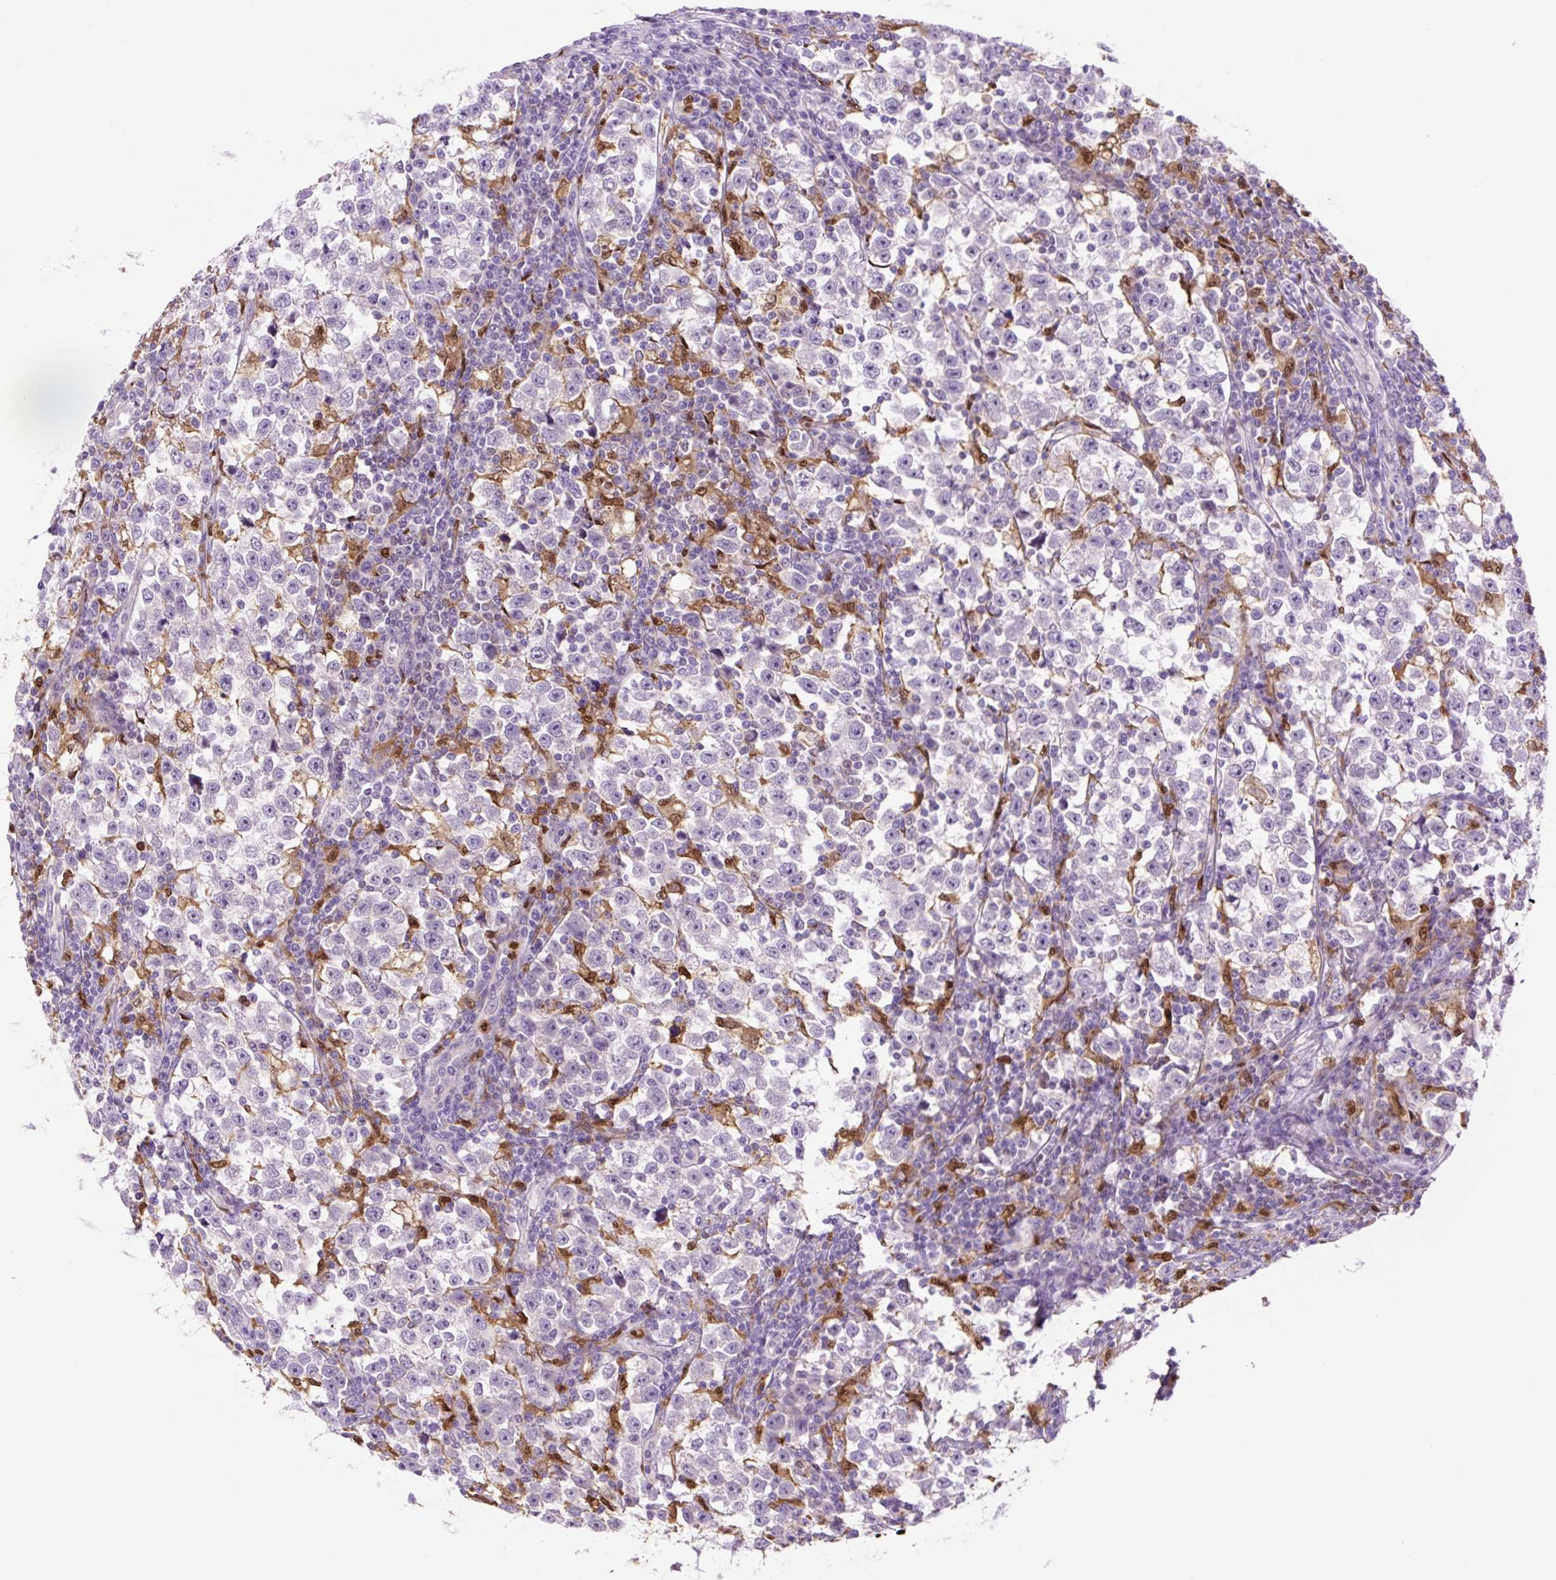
{"staining": {"intensity": "negative", "quantity": "none", "location": "none"}, "tissue": "testis cancer", "cell_type": "Tumor cells", "image_type": "cancer", "snomed": [{"axis": "morphology", "description": "Normal tissue, NOS"}, {"axis": "morphology", "description": "Seminoma, NOS"}, {"axis": "topography", "description": "Testis"}], "caption": "The photomicrograph reveals no significant expression in tumor cells of testis cancer.", "gene": "SPI1", "patient": {"sex": "male", "age": 43}}